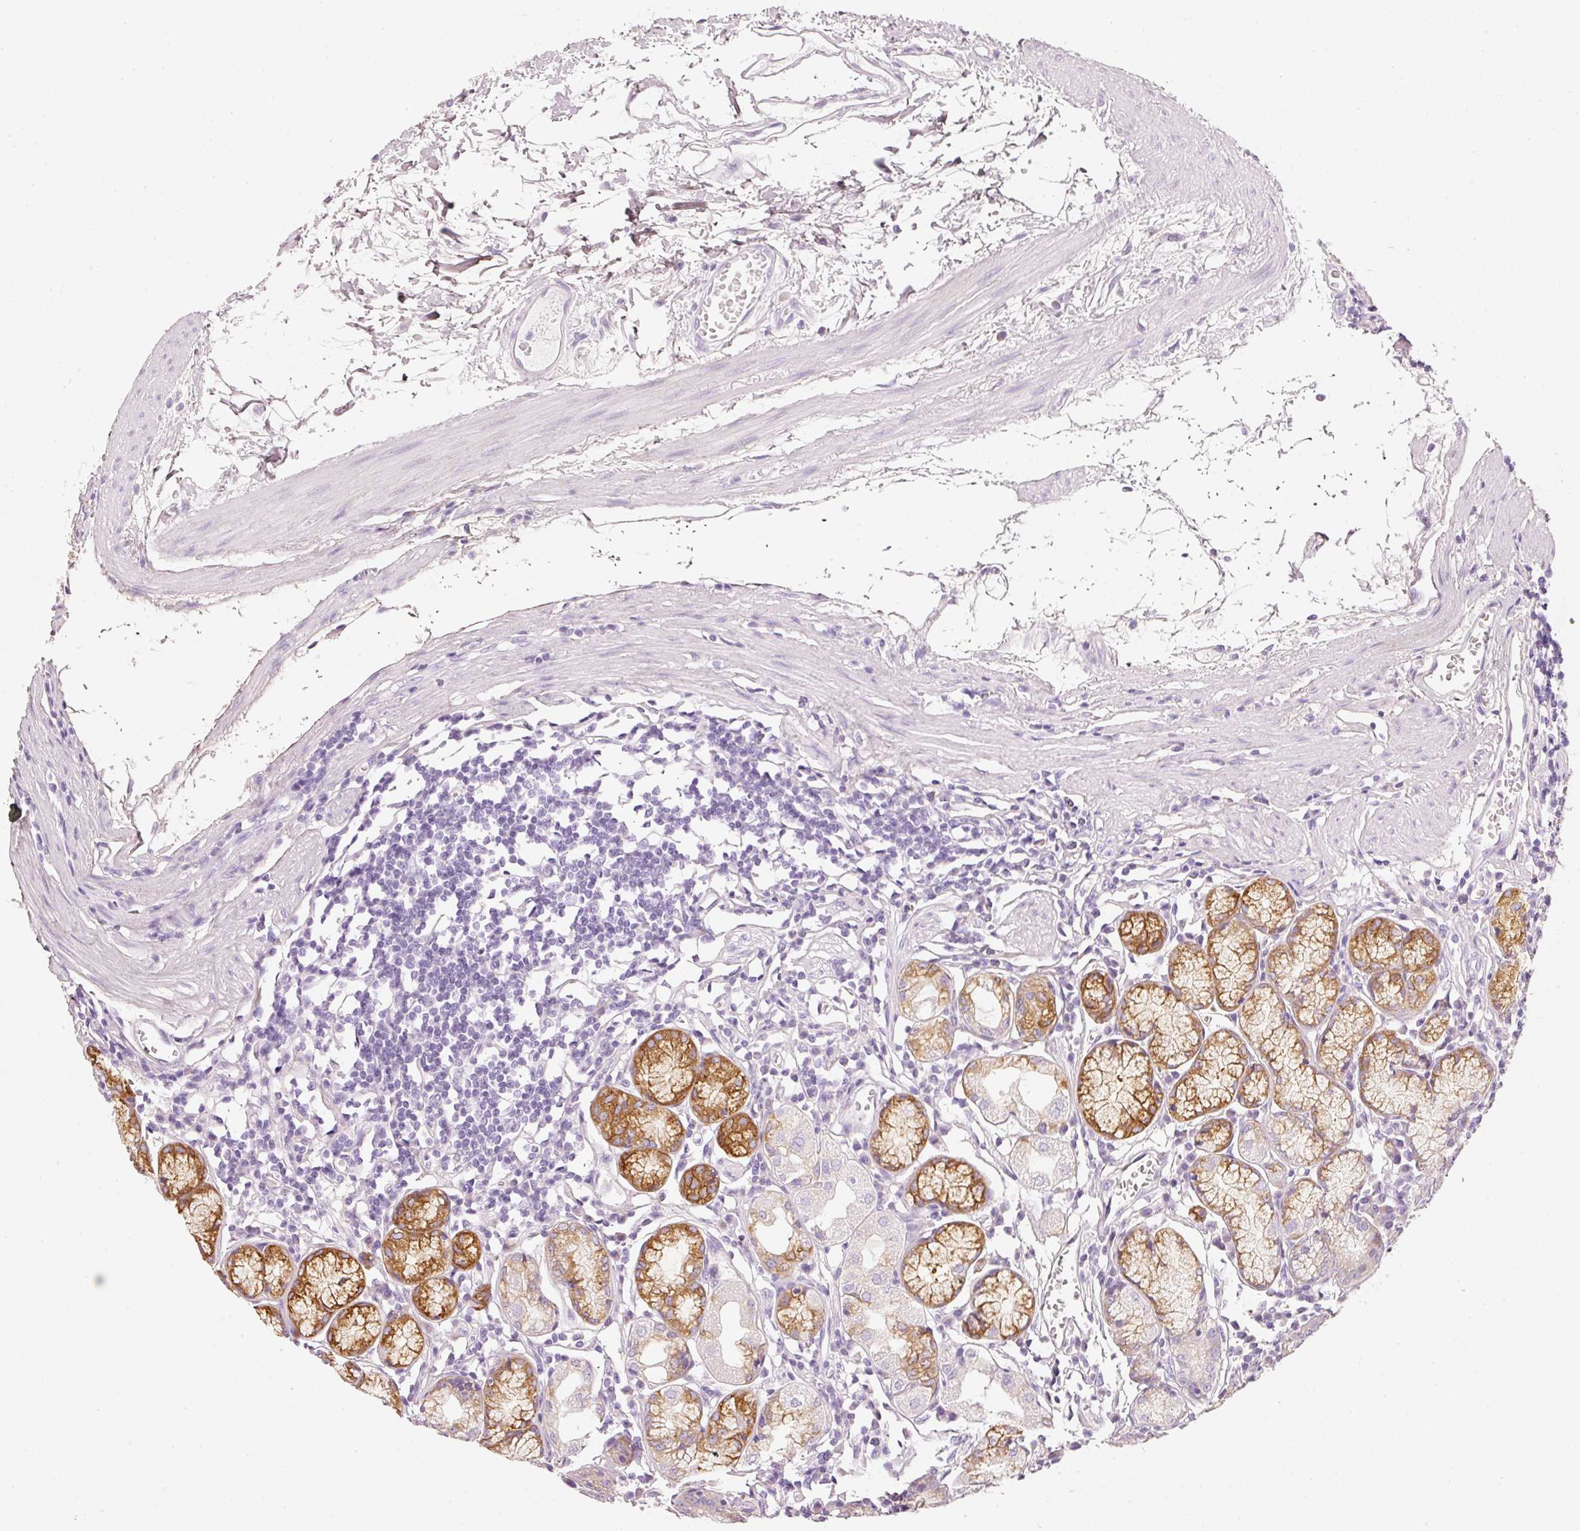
{"staining": {"intensity": "strong", "quantity": "<25%", "location": "cytoplasmic/membranous"}, "tissue": "stomach", "cell_type": "Glandular cells", "image_type": "normal", "snomed": [{"axis": "morphology", "description": "Normal tissue, NOS"}, {"axis": "topography", "description": "Stomach"}], "caption": "Brown immunohistochemical staining in benign stomach displays strong cytoplasmic/membranous staining in about <25% of glandular cells.", "gene": "PDXDC1", "patient": {"sex": "male", "age": 55}}